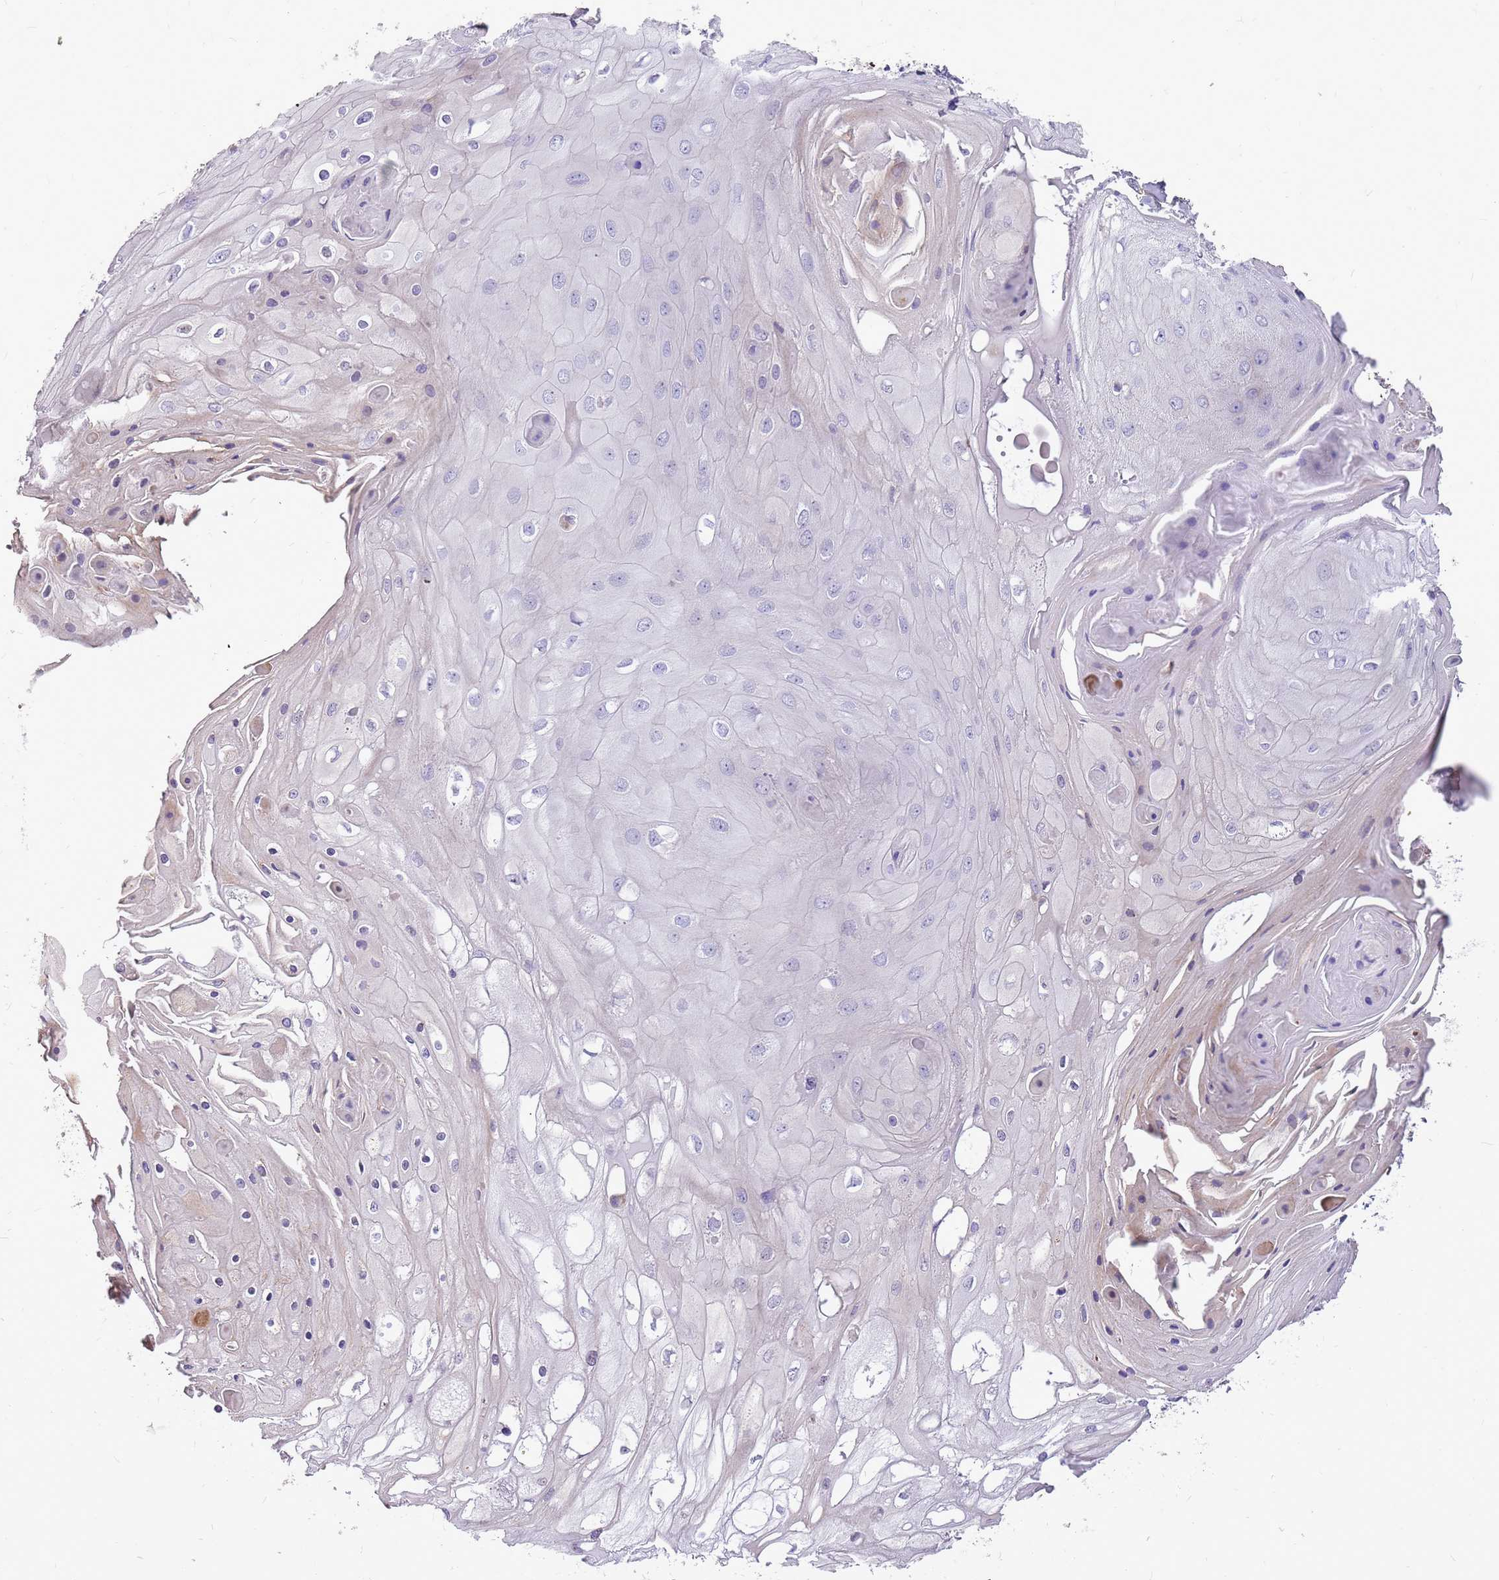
{"staining": {"intensity": "negative", "quantity": "none", "location": "none"}, "tissue": "skin cancer", "cell_type": "Tumor cells", "image_type": "cancer", "snomed": [{"axis": "morphology", "description": "Squamous cell carcinoma, NOS"}, {"axis": "topography", "description": "Skin"}], "caption": "Histopathology image shows no significant protein expression in tumor cells of skin cancer (squamous cell carcinoma). (Brightfield microscopy of DAB (3,3'-diaminobenzidine) immunohistochemistry (IHC) at high magnification).", "gene": "WASHC4", "patient": {"sex": "male", "age": 70}}